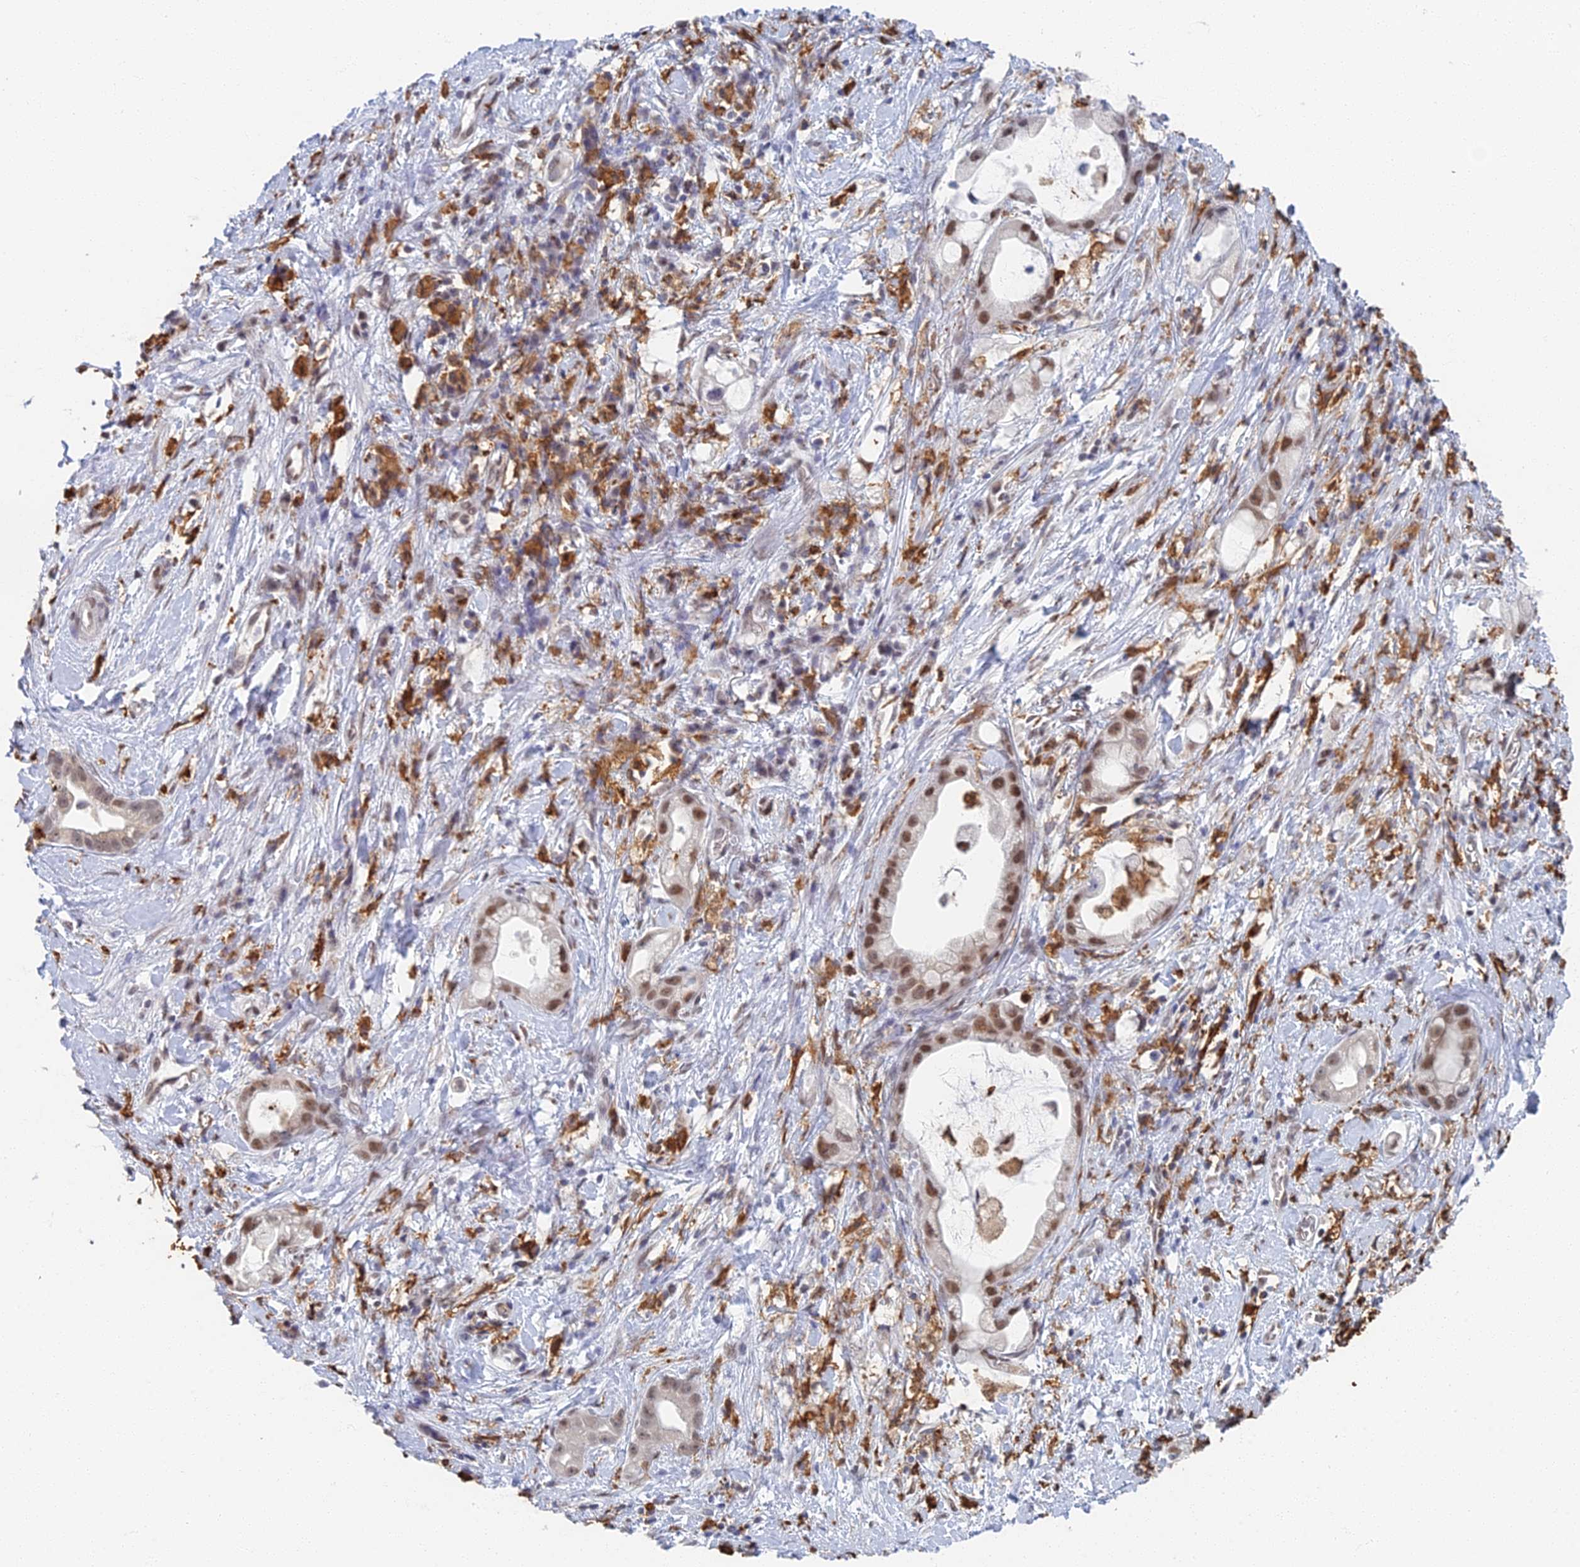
{"staining": {"intensity": "moderate", "quantity": ">75%", "location": "nuclear"}, "tissue": "stomach cancer", "cell_type": "Tumor cells", "image_type": "cancer", "snomed": [{"axis": "morphology", "description": "Adenocarcinoma, NOS"}, {"axis": "topography", "description": "Stomach"}], "caption": "Human stomach cancer (adenocarcinoma) stained for a protein (brown) displays moderate nuclear positive positivity in approximately >75% of tumor cells.", "gene": "GPATCH1", "patient": {"sex": "male", "age": 55}}